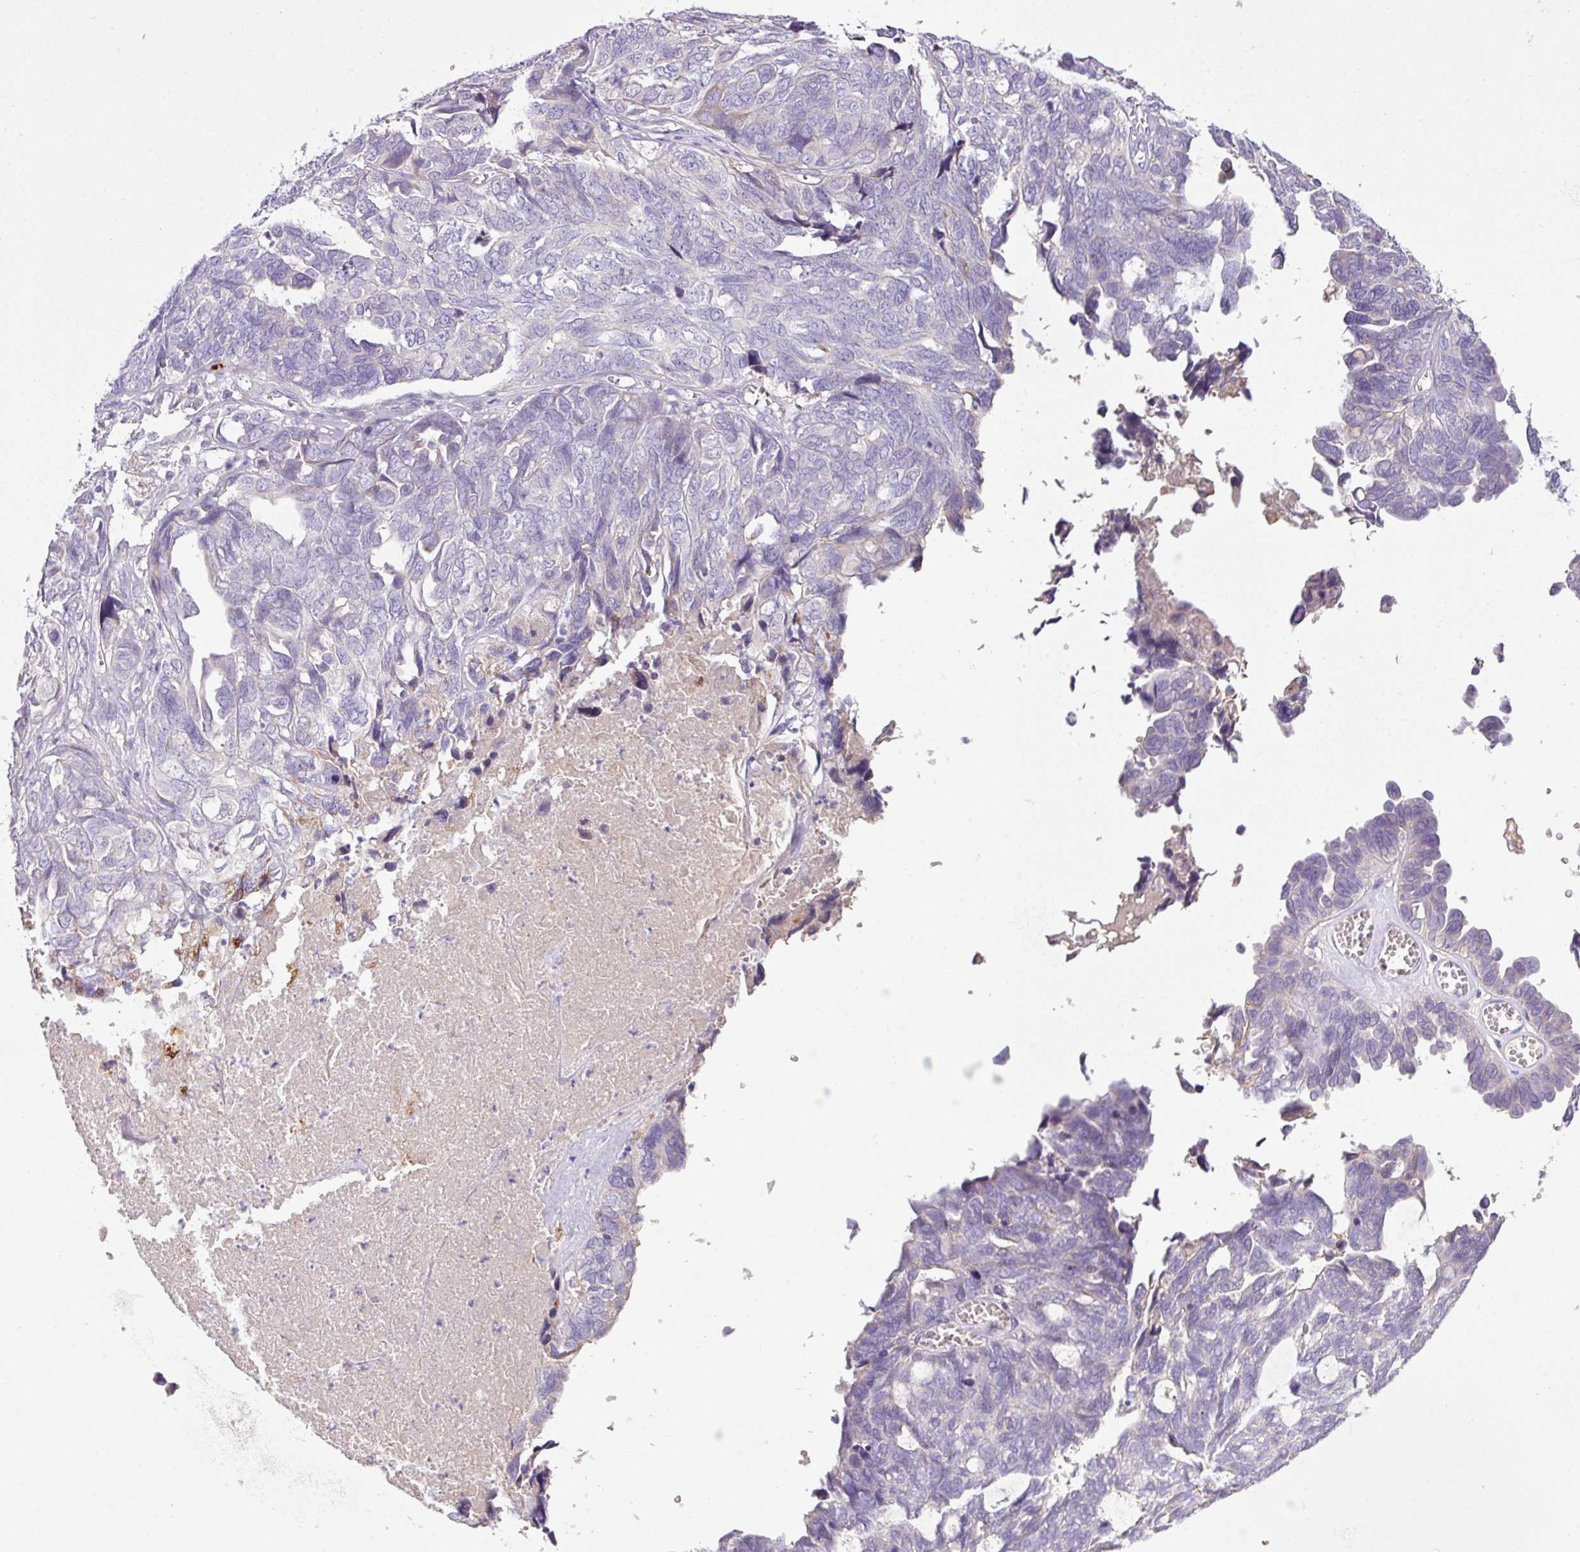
{"staining": {"intensity": "negative", "quantity": "none", "location": "none"}, "tissue": "ovarian cancer", "cell_type": "Tumor cells", "image_type": "cancer", "snomed": [{"axis": "morphology", "description": "Cystadenocarcinoma, serous, NOS"}, {"axis": "topography", "description": "Ovary"}], "caption": "DAB immunohistochemical staining of human ovarian serous cystadenocarcinoma demonstrates no significant positivity in tumor cells.", "gene": "OR6C6", "patient": {"sex": "female", "age": 79}}